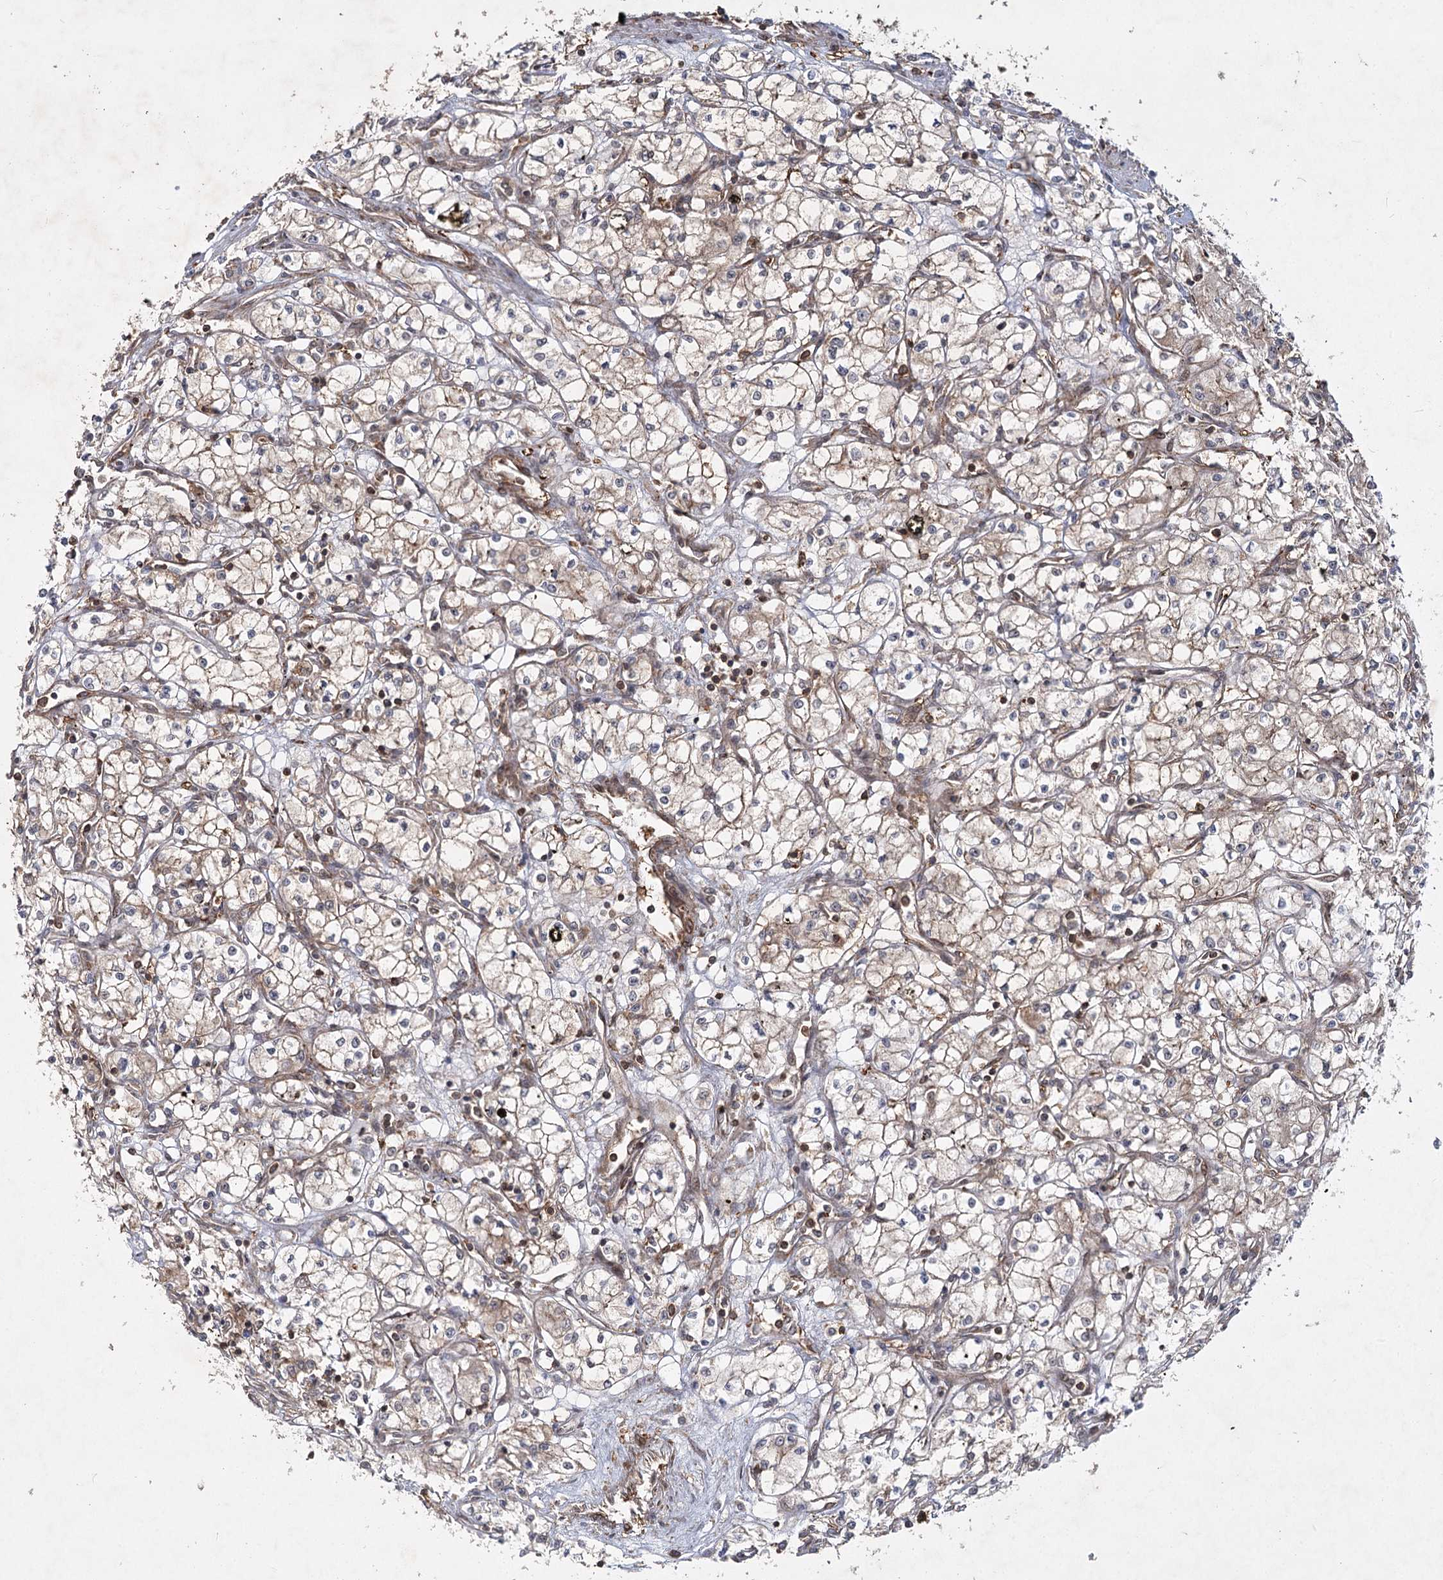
{"staining": {"intensity": "negative", "quantity": "none", "location": "none"}, "tissue": "renal cancer", "cell_type": "Tumor cells", "image_type": "cancer", "snomed": [{"axis": "morphology", "description": "Adenocarcinoma, NOS"}, {"axis": "topography", "description": "Kidney"}], "caption": "A photomicrograph of human renal cancer (adenocarcinoma) is negative for staining in tumor cells.", "gene": "MDFIC", "patient": {"sex": "male", "age": 59}}